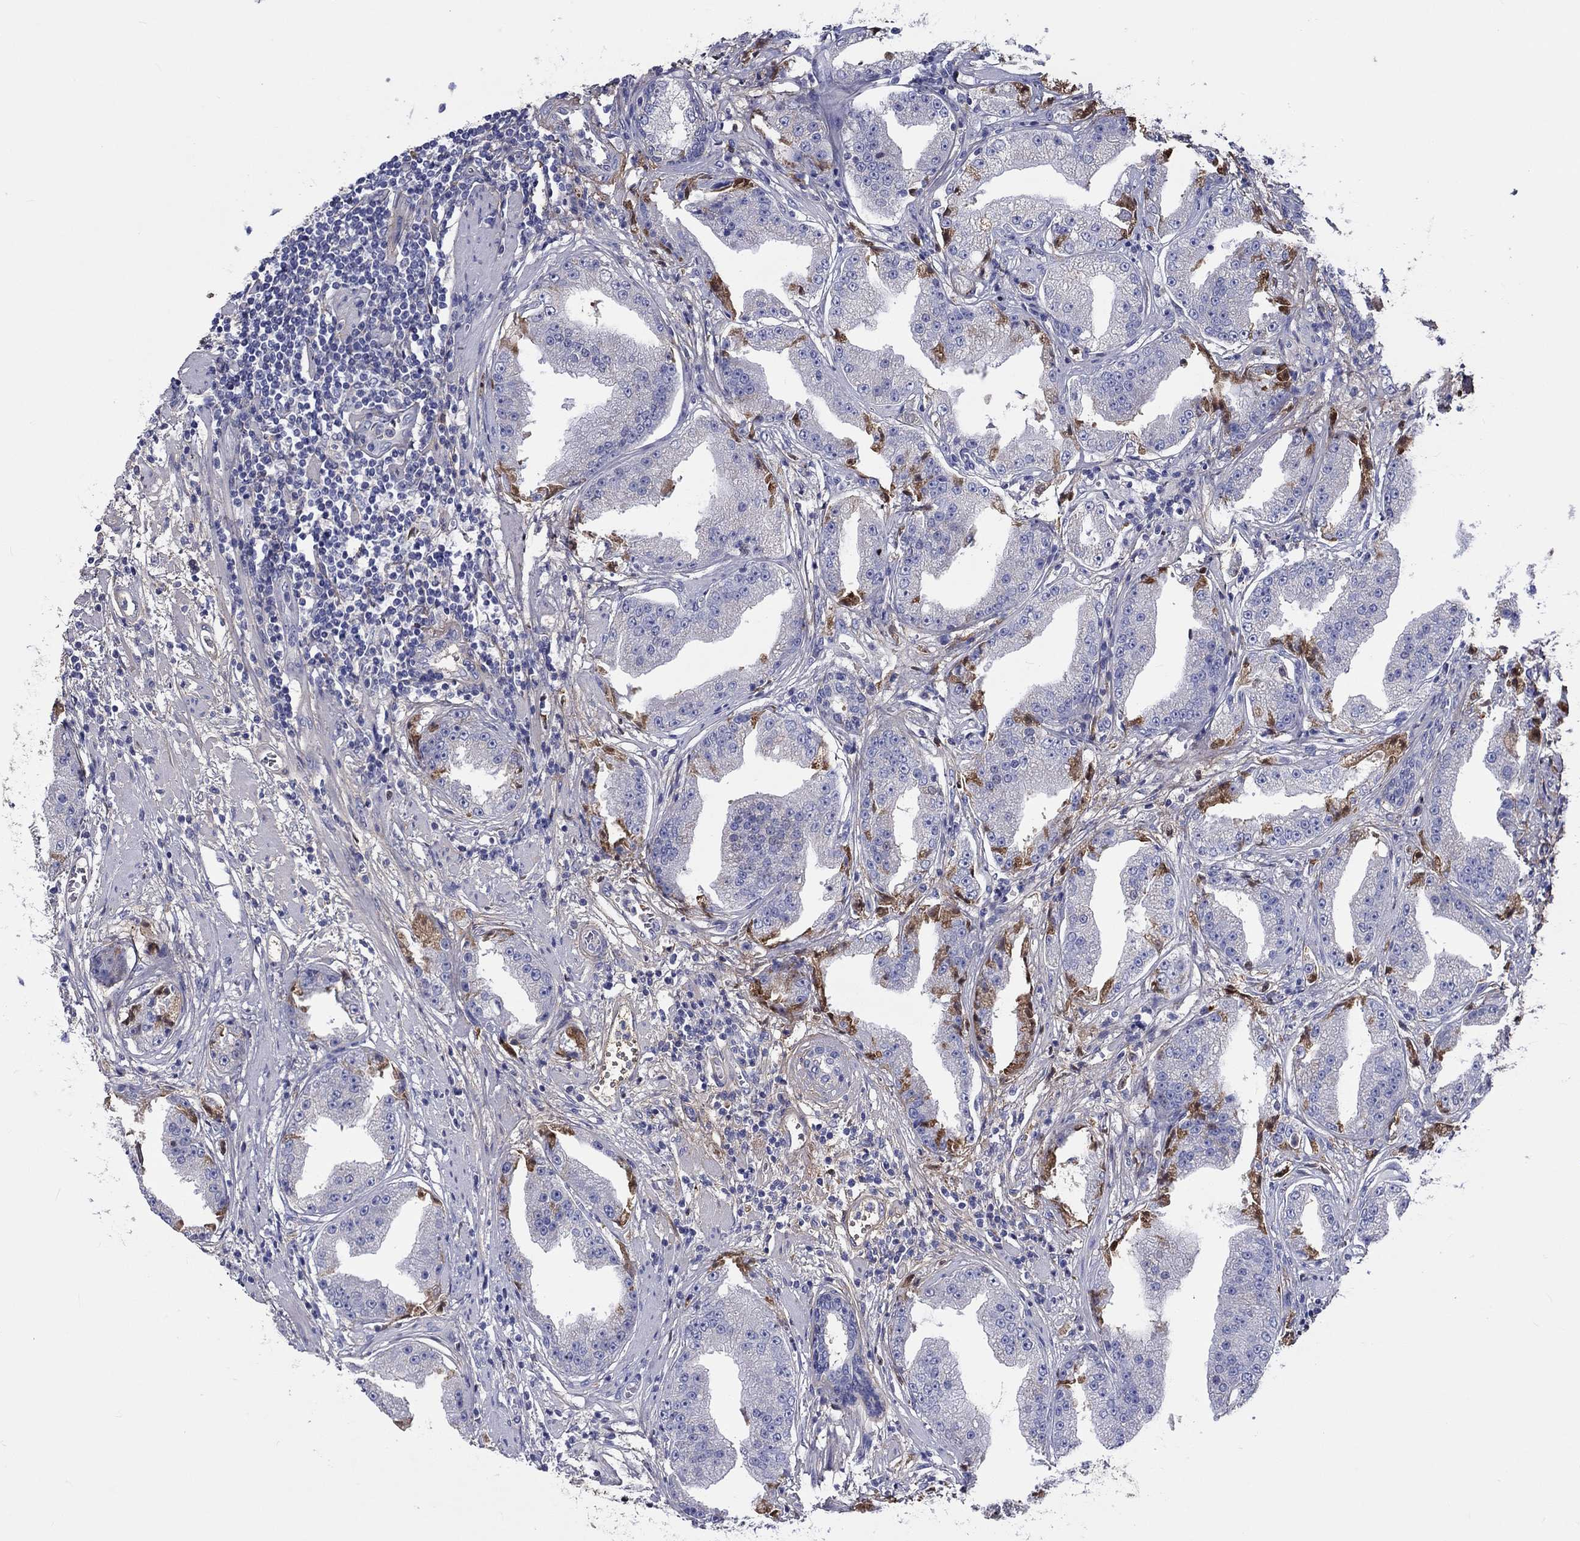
{"staining": {"intensity": "negative", "quantity": "none", "location": "none"}, "tissue": "prostate cancer", "cell_type": "Tumor cells", "image_type": "cancer", "snomed": [{"axis": "morphology", "description": "Adenocarcinoma, Low grade"}, {"axis": "topography", "description": "Prostate"}], "caption": "Immunohistochemical staining of prostate cancer (adenocarcinoma (low-grade)) displays no significant positivity in tumor cells.", "gene": "TGFBI", "patient": {"sex": "male", "age": 62}}